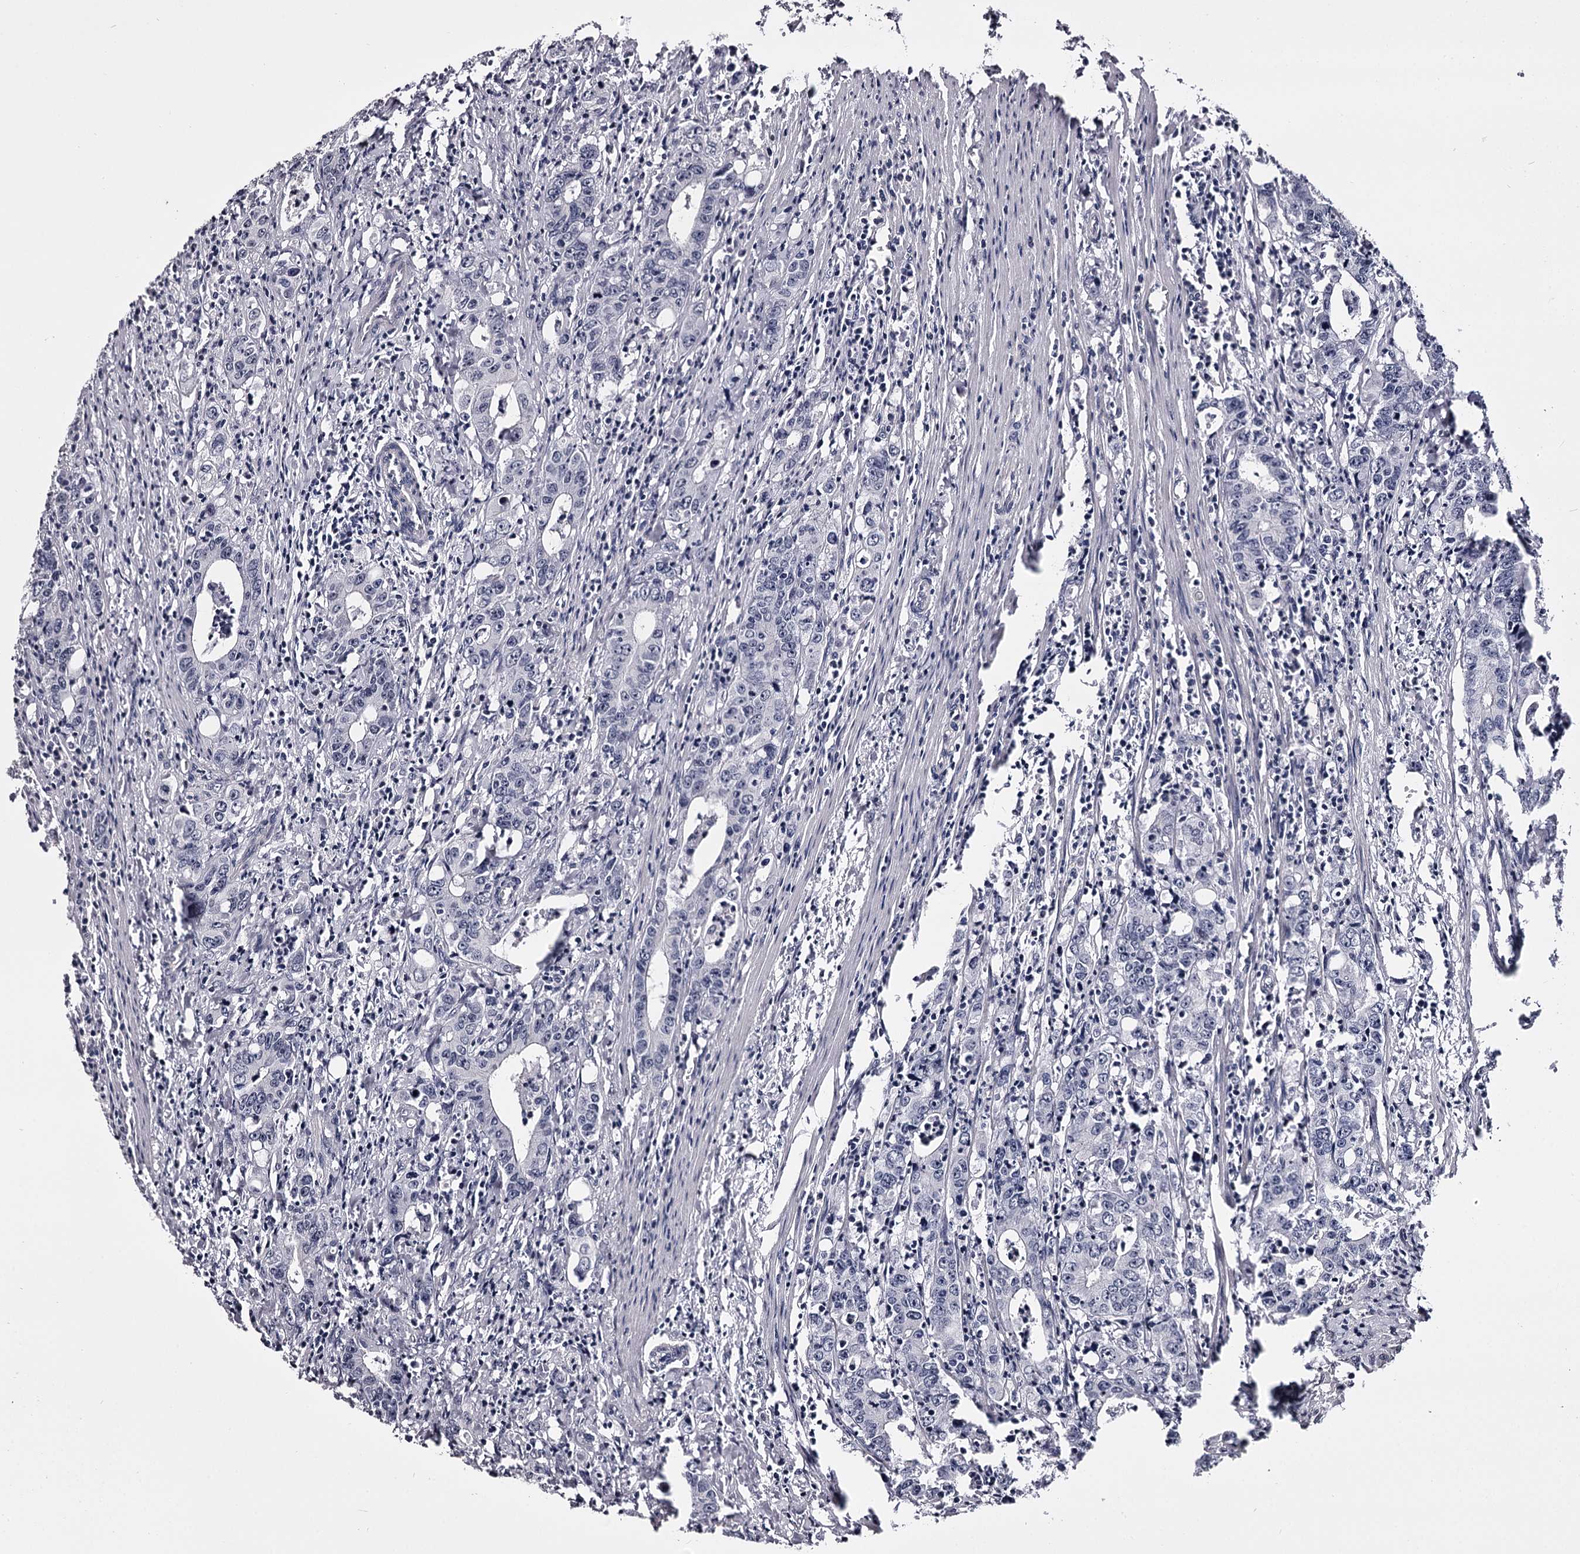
{"staining": {"intensity": "negative", "quantity": "none", "location": "none"}, "tissue": "colorectal cancer", "cell_type": "Tumor cells", "image_type": "cancer", "snomed": [{"axis": "morphology", "description": "Adenocarcinoma, NOS"}, {"axis": "topography", "description": "Colon"}], "caption": "Tumor cells are negative for protein expression in human colorectal cancer (adenocarcinoma). The staining was performed using DAB to visualize the protein expression in brown, while the nuclei were stained in blue with hematoxylin (Magnification: 20x).", "gene": "OVOL2", "patient": {"sex": "female", "age": 75}}